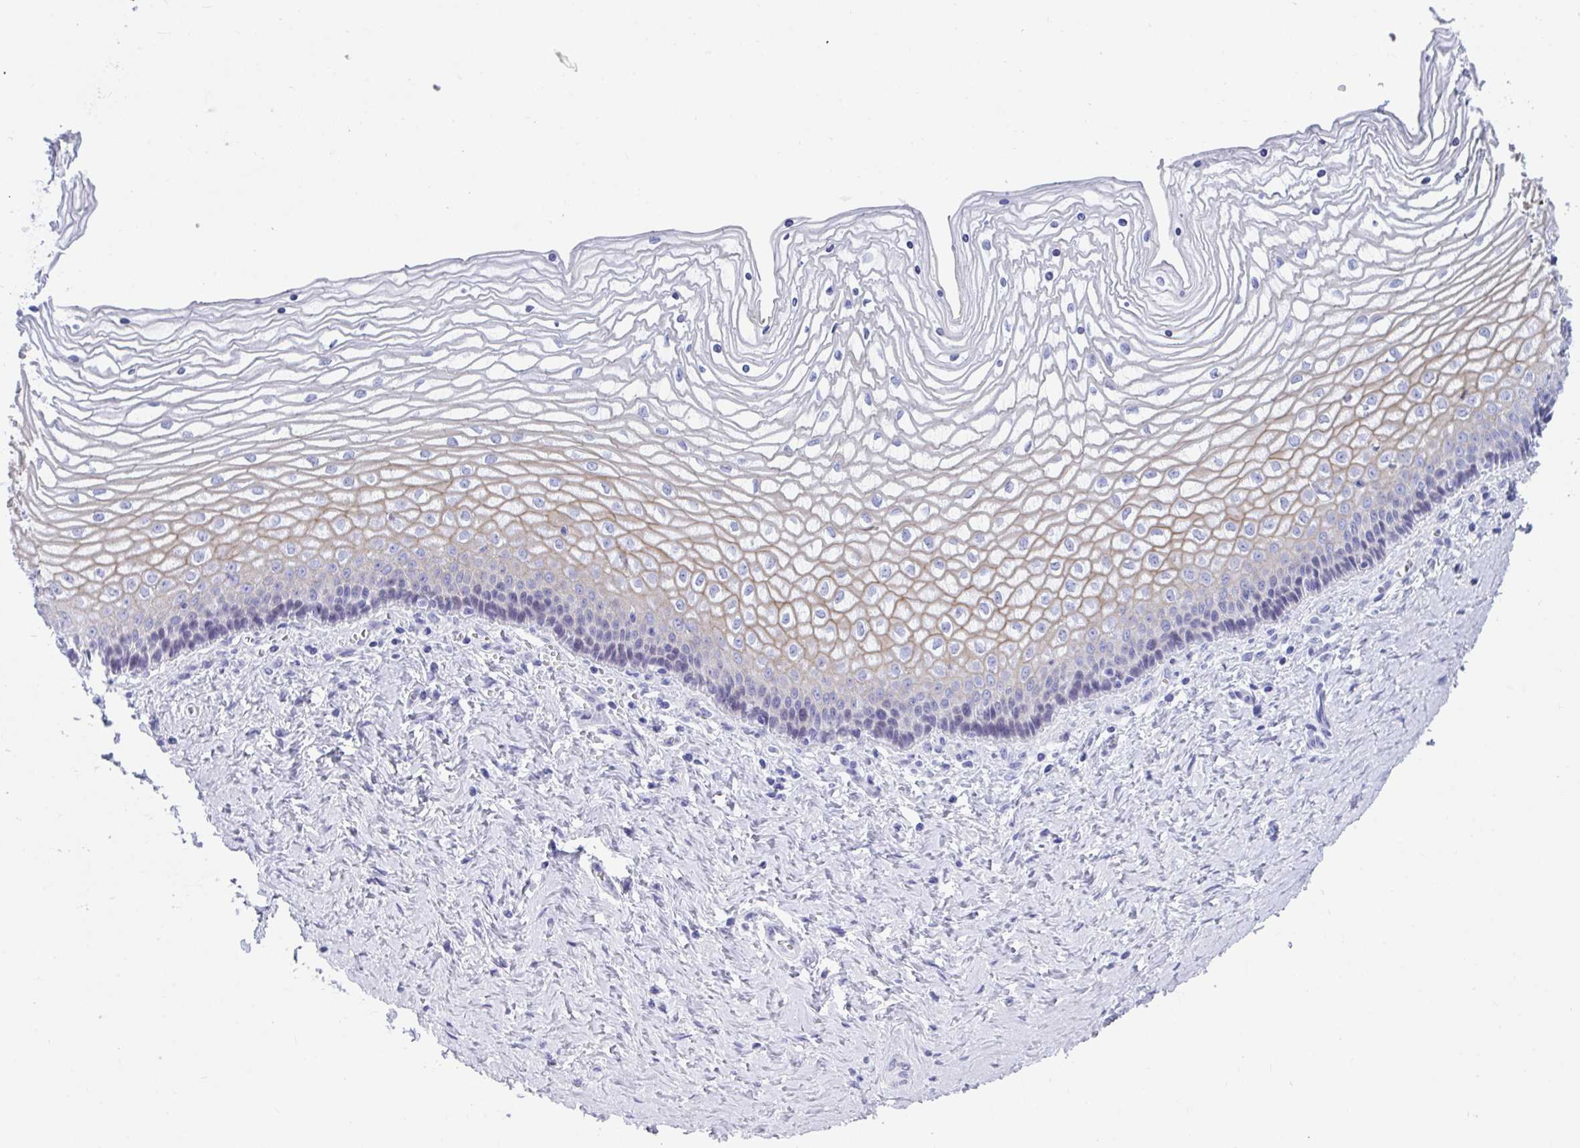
{"staining": {"intensity": "moderate", "quantity": "<25%", "location": "cytoplasmic/membranous"}, "tissue": "vagina", "cell_type": "Squamous epithelial cells", "image_type": "normal", "snomed": [{"axis": "morphology", "description": "Normal tissue, NOS"}, {"axis": "topography", "description": "Vagina"}], "caption": "This micrograph shows immunohistochemistry staining of normal human vagina, with low moderate cytoplasmic/membranous expression in approximately <25% of squamous epithelial cells.", "gene": "TTC30A", "patient": {"sex": "female", "age": 45}}